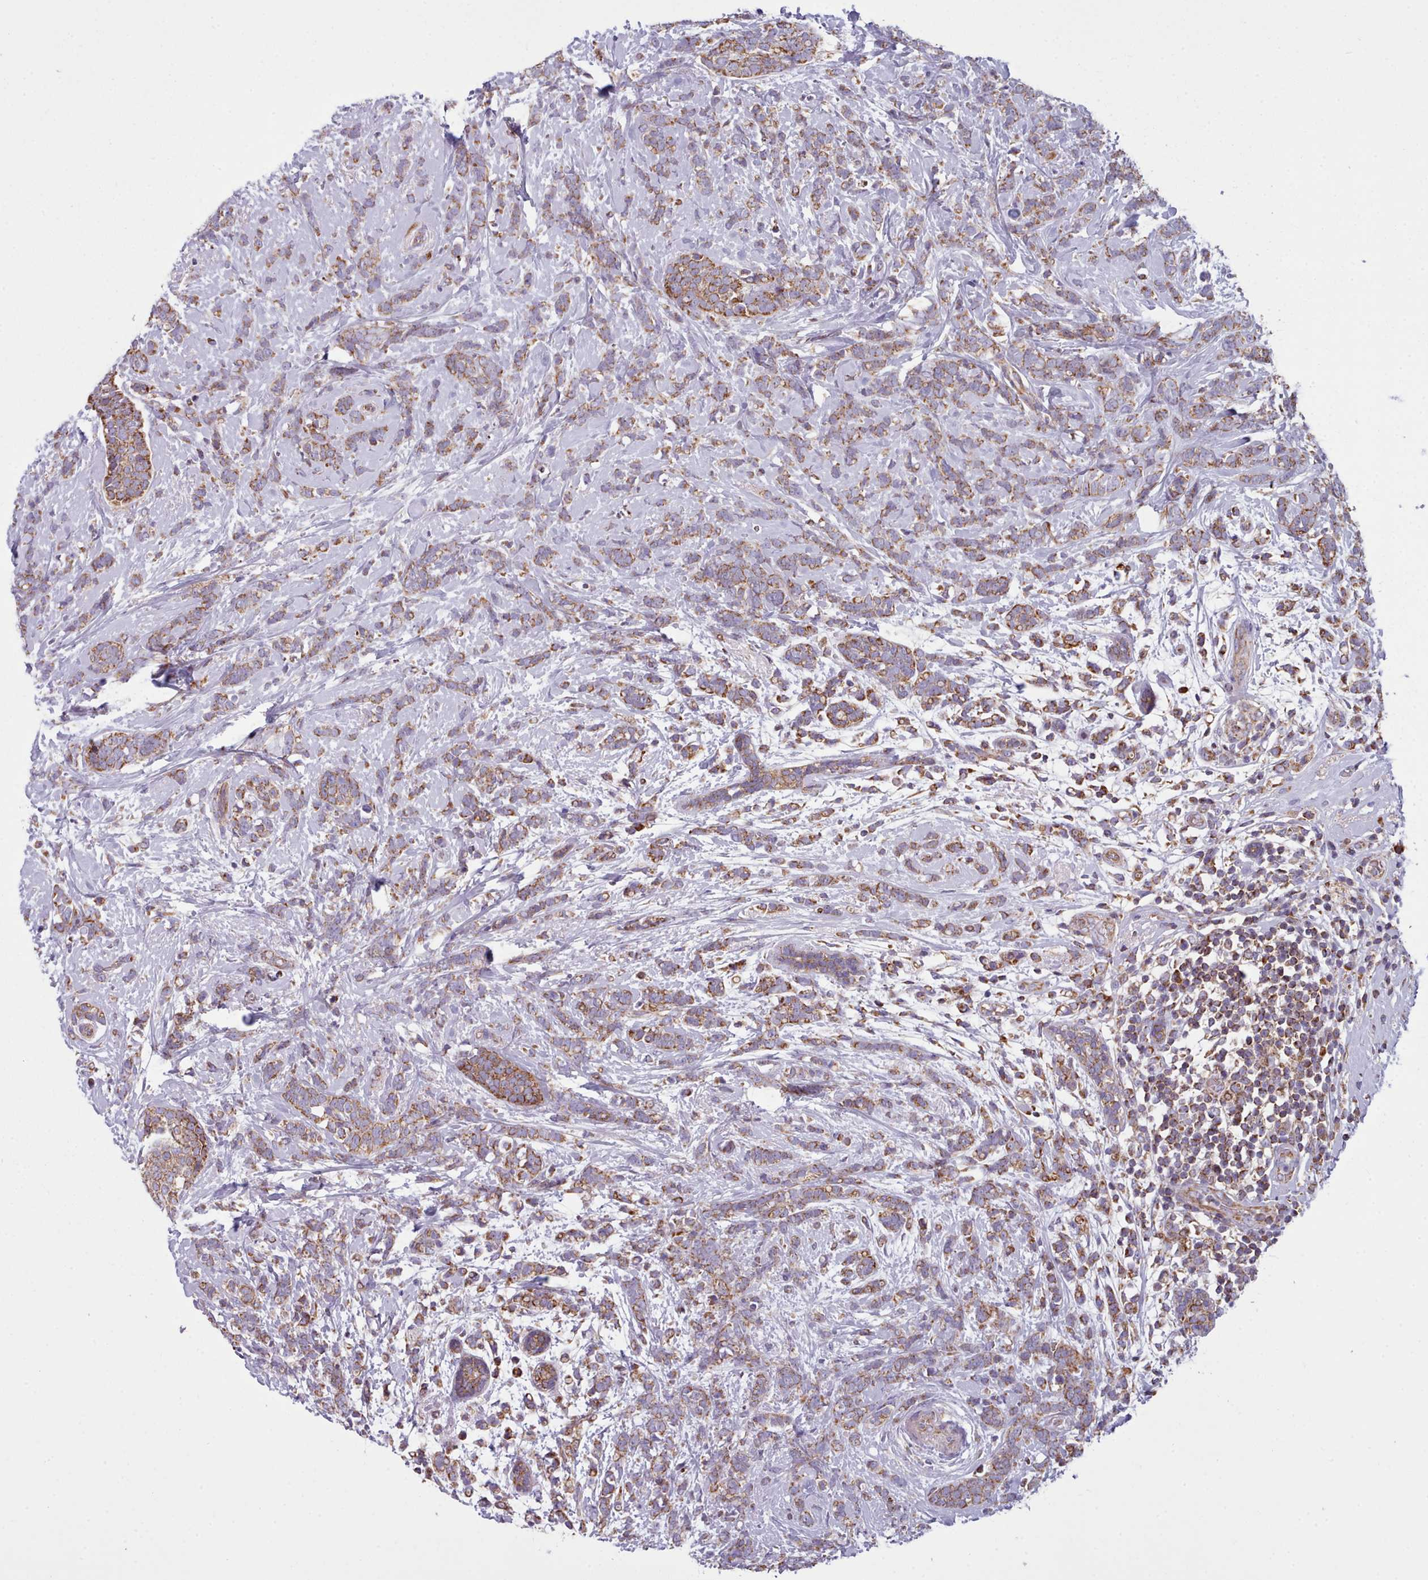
{"staining": {"intensity": "moderate", "quantity": ">75%", "location": "cytoplasmic/membranous"}, "tissue": "breast cancer", "cell_type": "Tumor cells", "image_type": "cancer", "snomed": [{"axis": "morphology", "description": "Lobular carcinoma"}, {"axis": "topography", "description": "Breast"}], "caption": "Protein expression by immunohistochemistry (IHC) shows moderate cytoplasmic/membranous expression in about >75% of tumor cells in breast cancer.", "gene": "SRP54", "patient": {"sex": "female", "age": 58}}